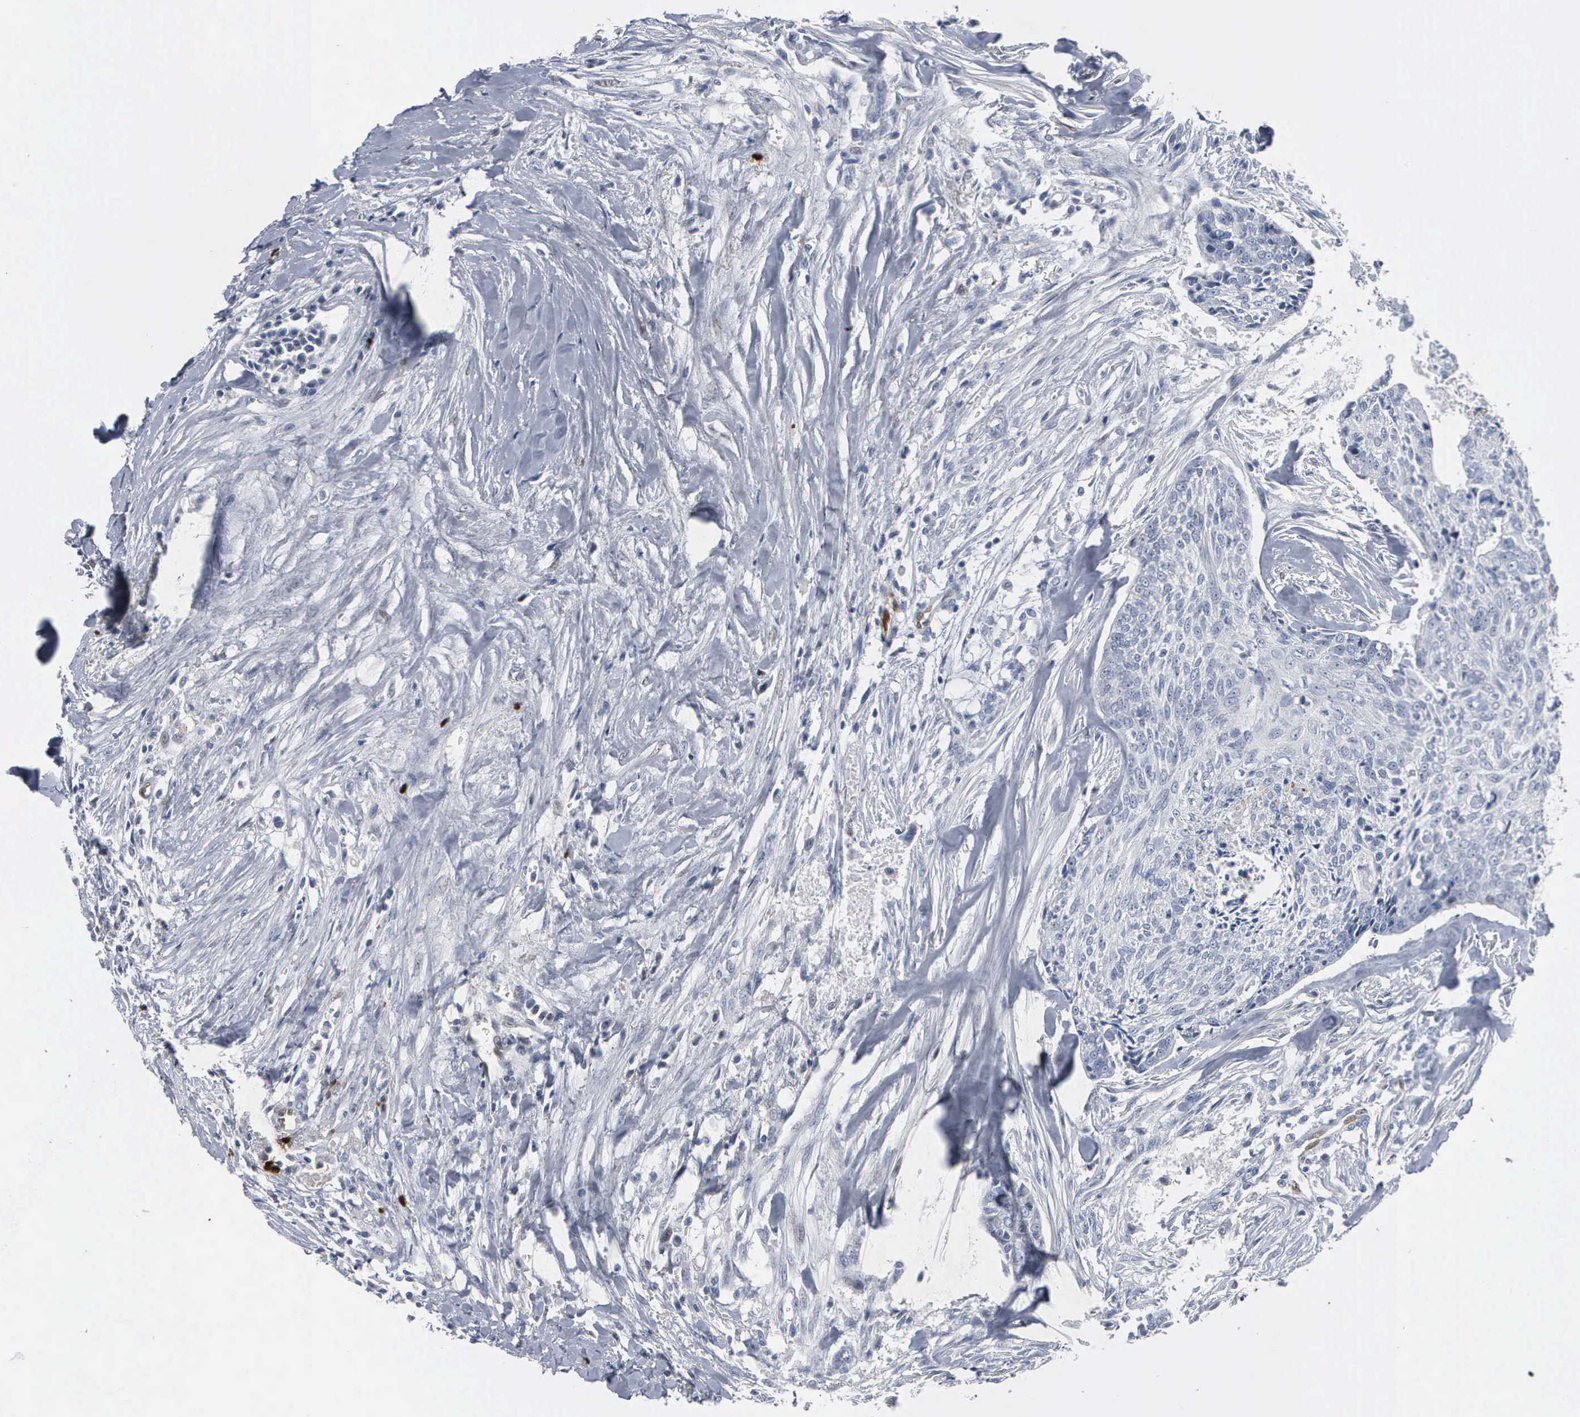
{"staining": {"intensity": "negative", "quantity": "none", "location": "none"}, "tissue": "head and neck cancer", "cell_type": "Tumor cells", "image_type": "cancer", "snomed": [{"axis": "morphology", "description": "Squamous cell carcinoma, NOS"}, {"axis": "topography", "description": "Salivary gland"}, {"axis": "topography", "description": "Head-Neck"}], "caption": "DAB (3,3'-diaminobenzidine) immunohistochemical staining of human head and neck cancer demonstrates no significant staining in tumor cells.", "gene": "FGF2", "patient": {"sex": "male", "age": 70}}